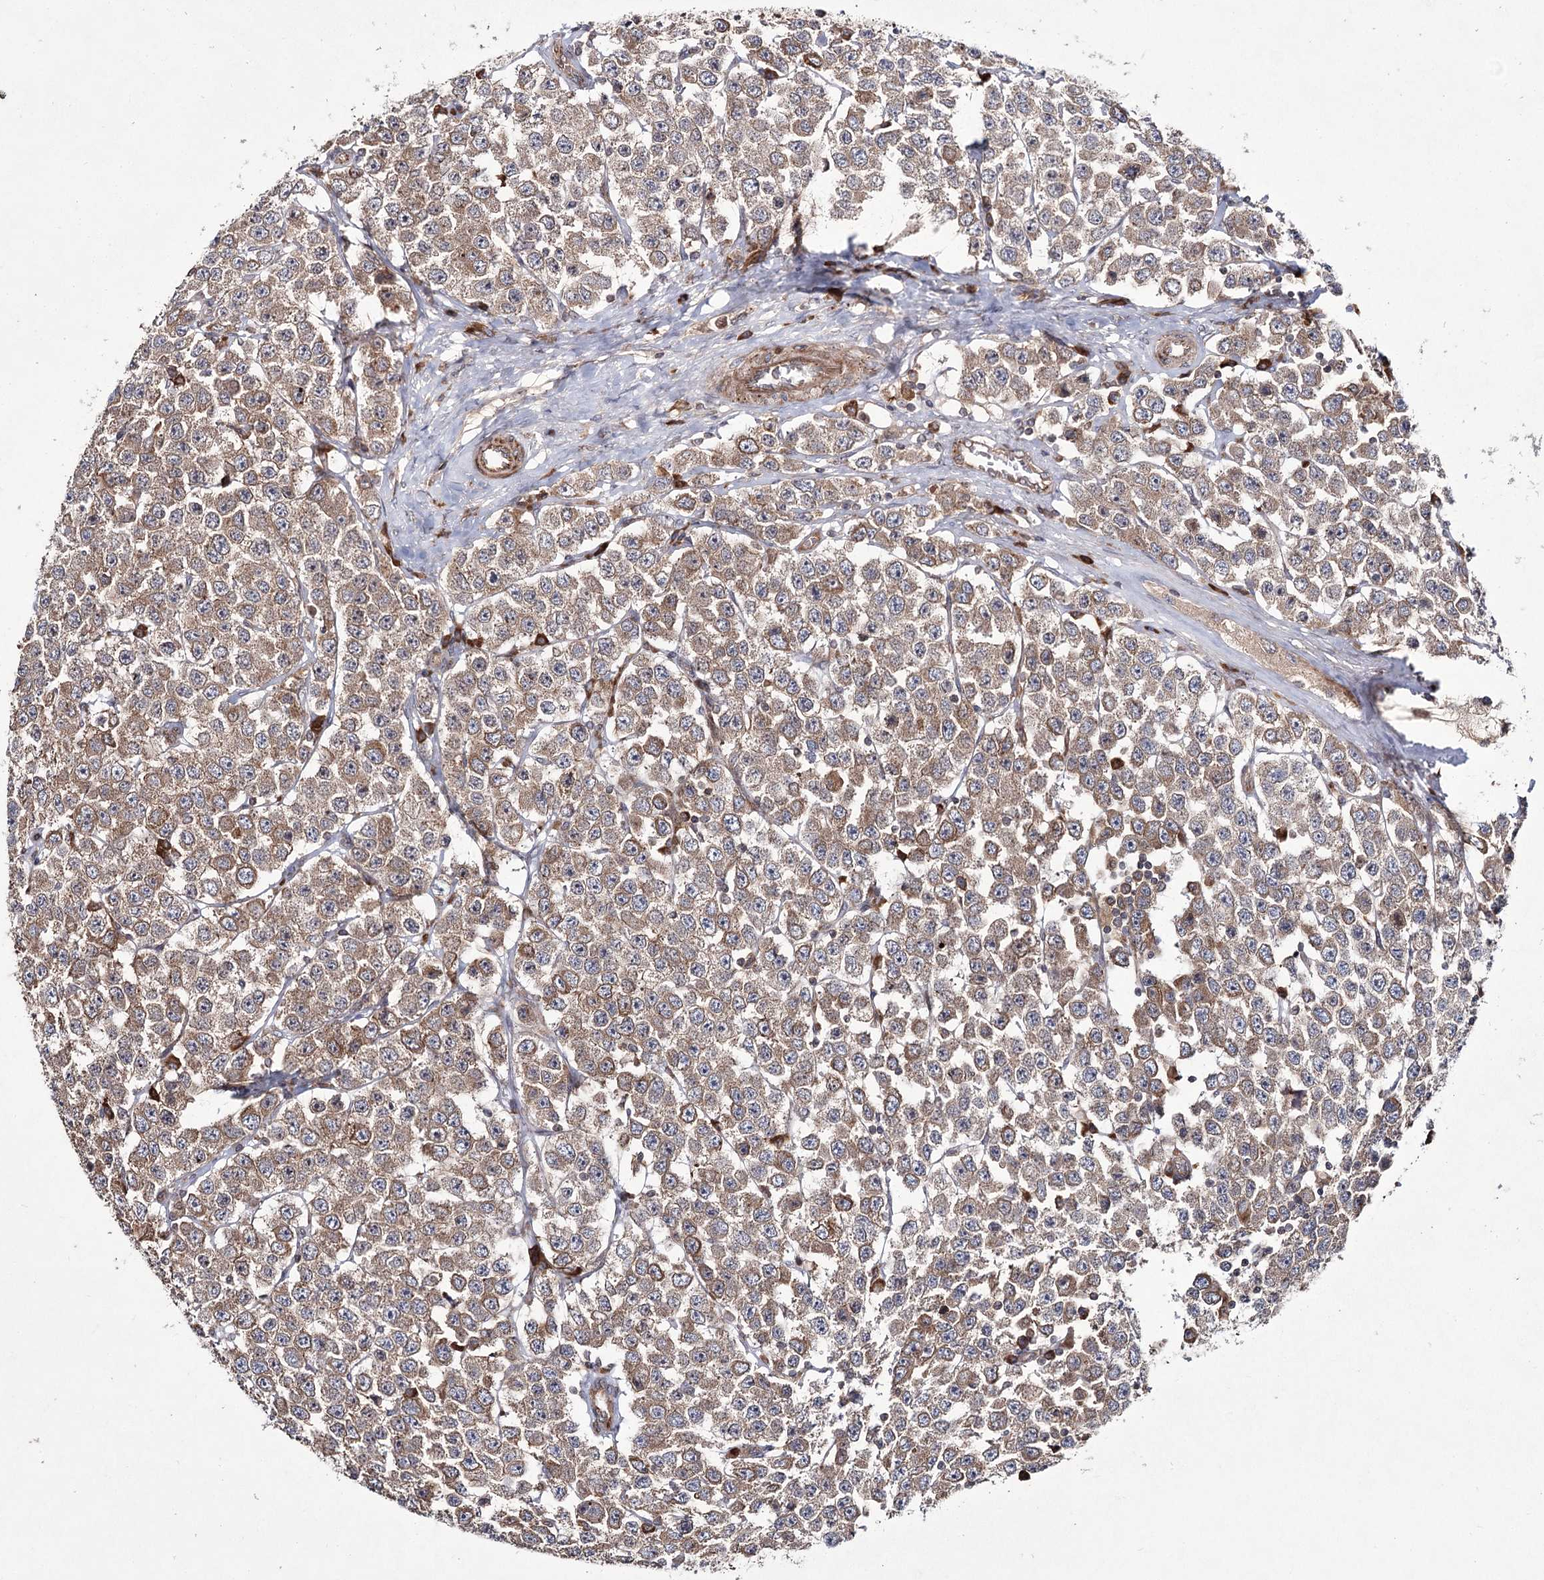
{"staining": {"intensity": "weak", "quantity": ">75%", "location": "cytoplasmic/membranous"}, "tissue": "testis cancer", "cell_type": "Tumor cells", "image_type": "cancer", "snomed": [{"axis": "morphology", "description": "Seminoma, NOS"}, {"axis": "topography", "description": "Testis"}], "caption": "This photomicrograph displays IHC staining of seminoma (testis), with low weak cytoplasmic/membranous staining in approximately >75% of tumor cells.", "gene": "HECTD2", "patient": {"sex": "male", "age": 28}}